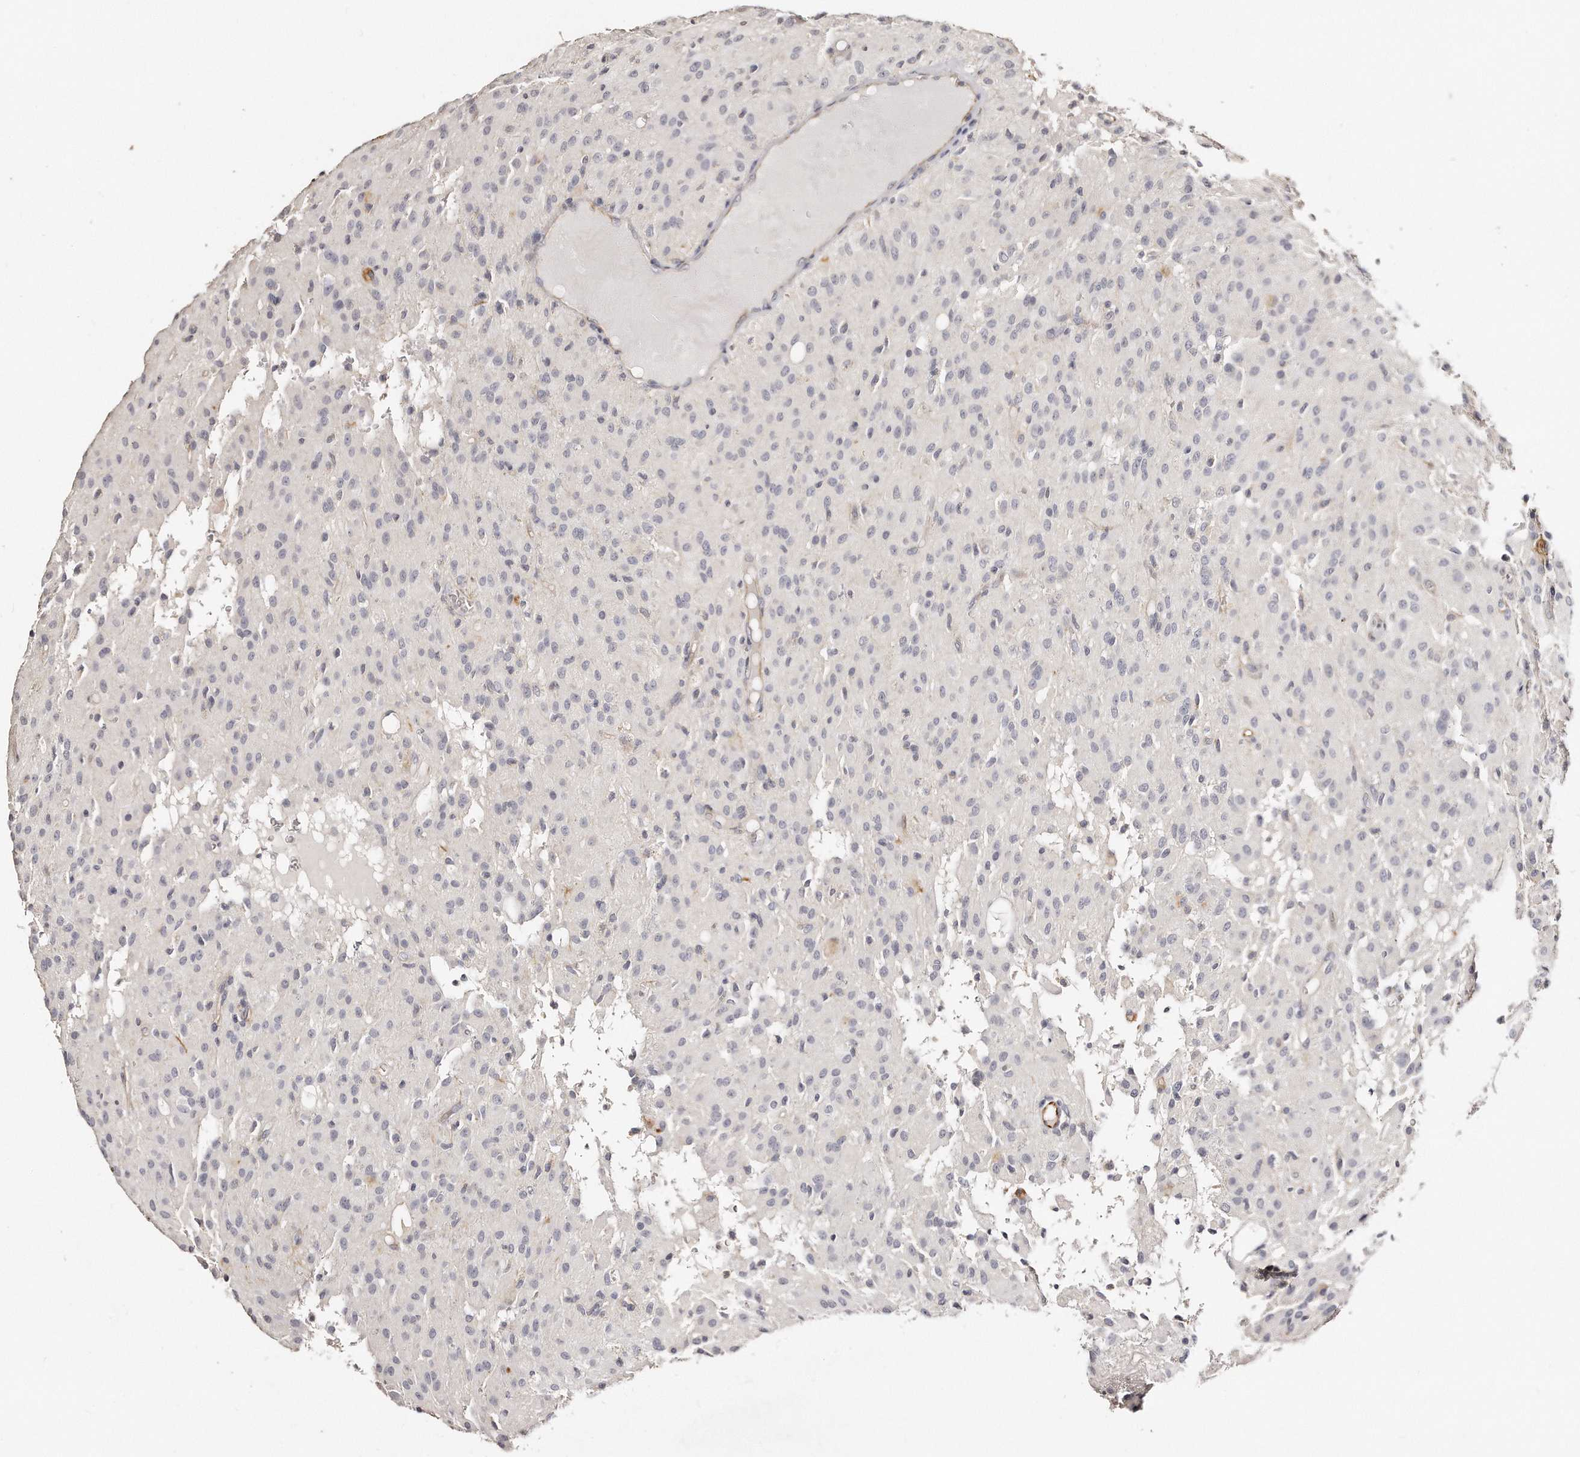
{"staining": {"intensity": "negative", "quantity": "none", "location": "none"}, "tissue": "glioma", "cell_type": "Tumor cells", "image_type": "cancer", "snomed": [{"axis": "morphology", "description": "Glioma, malignant, High grade"}, {"axis": "topography", "description": "Brain"}], "caption": "Immunohistochemistry histopathology image of neoplastic tissue: glioma stained with DAB displays no significant protein staining in tumor cells. (Stains: DAB IHC with hematoxylin counter stain, Microscopy: brightfield microscopy at high magnification).", "gene": "ZYG11A", "patient": {"sex": "female", "age": 59}}